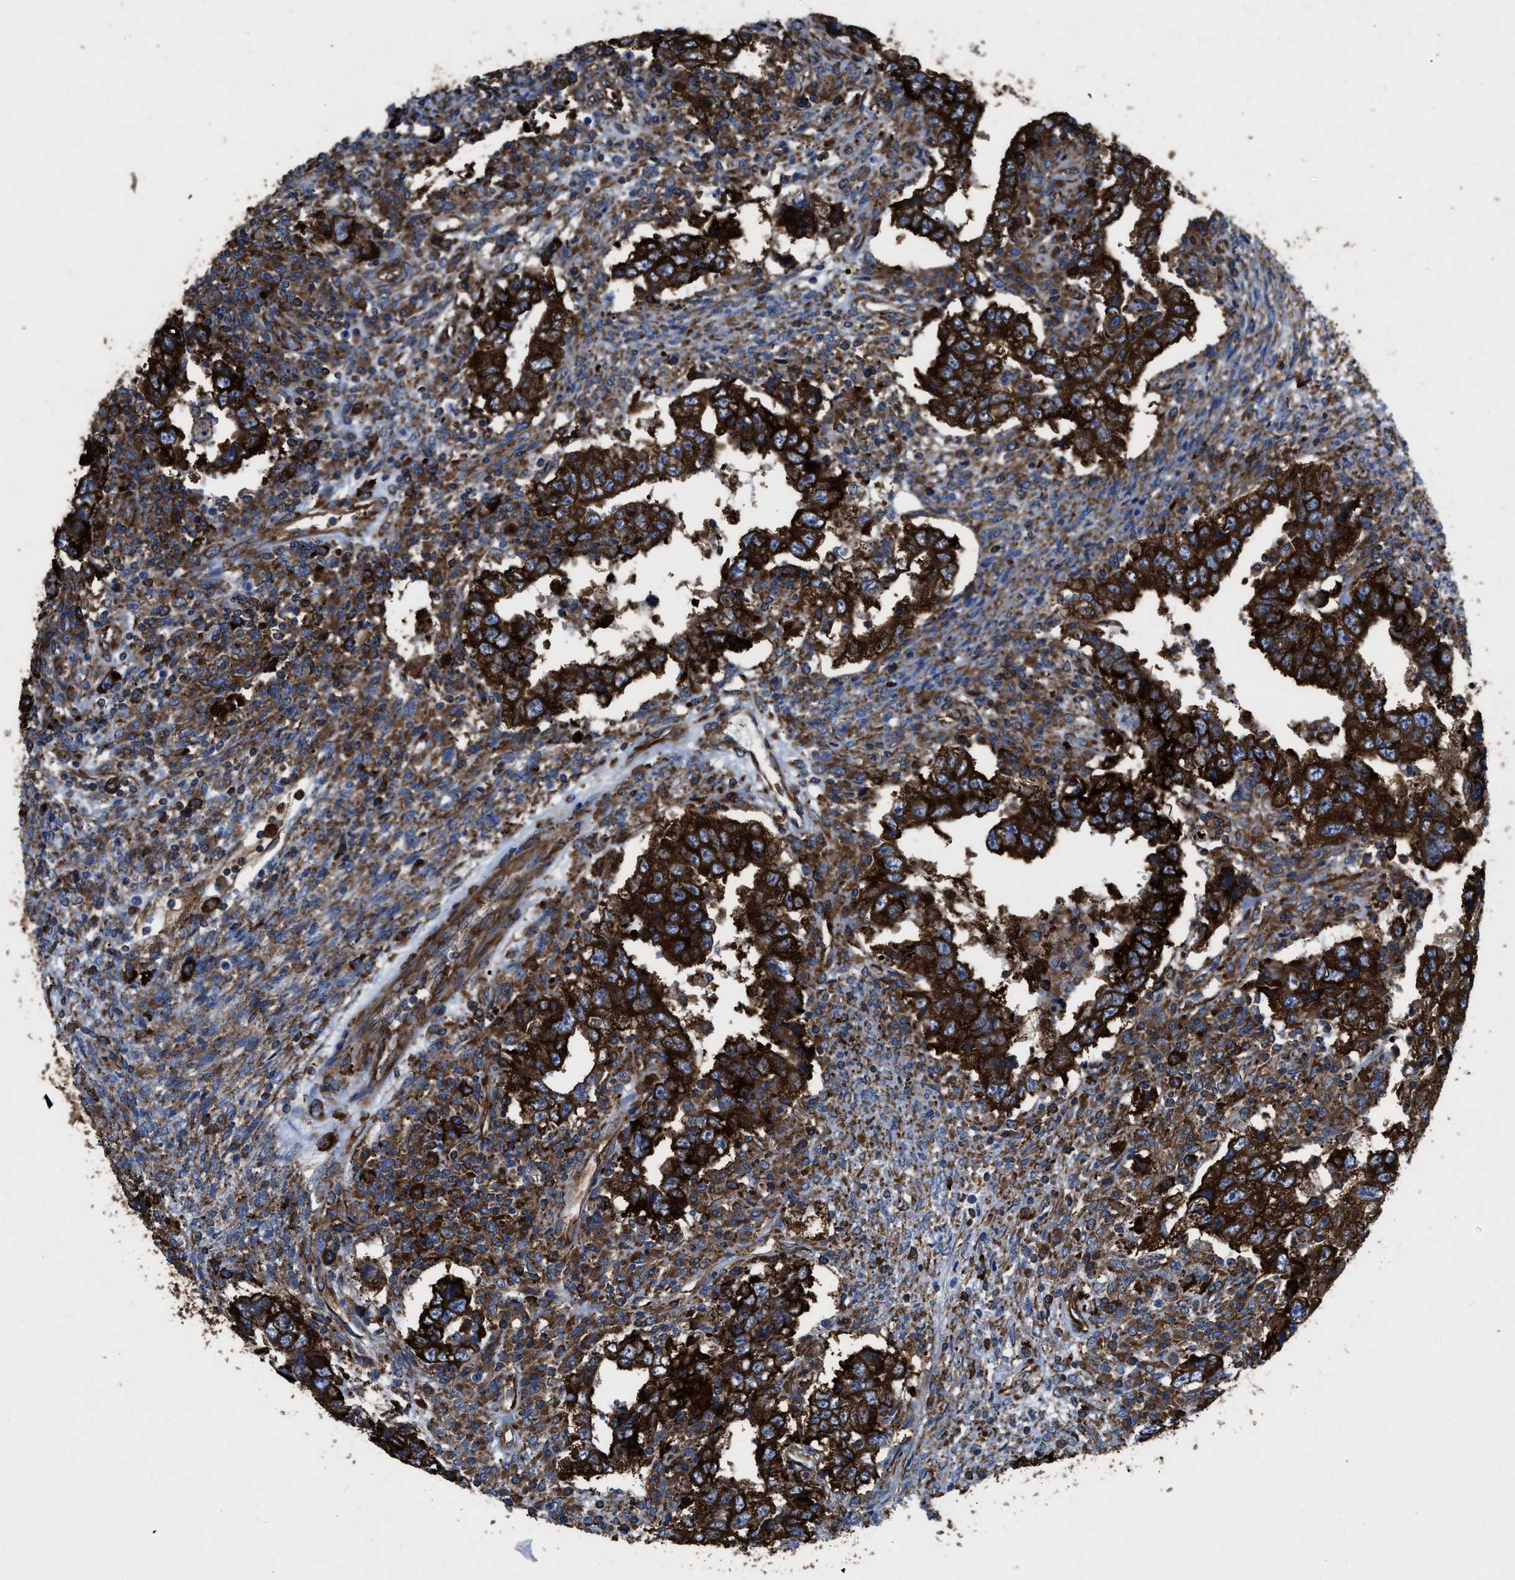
{"staining": {"intensity": "strong", "quantity": ">75%", "location": "cytoplasmic/membranous"}, "tissue": "testis cancer", "cell_type": "Tumor cells", "image_type": "cancer", "snomed": [{"axis": "morphology", "description": "Carcinoma, Embryonal, NOS"}, {"axis": "topography", "description": "Testis"}], "caption": "This photomicrograph shows testis cancer stained with IHC to label a protein in brown. The cytoplasmic/membranous of tumor cells show strong positivity for the protein. Nuclei are counter-stained blue.", "gene": "CAPRIN1", "patient": {"sex": "male", "age": 26}}